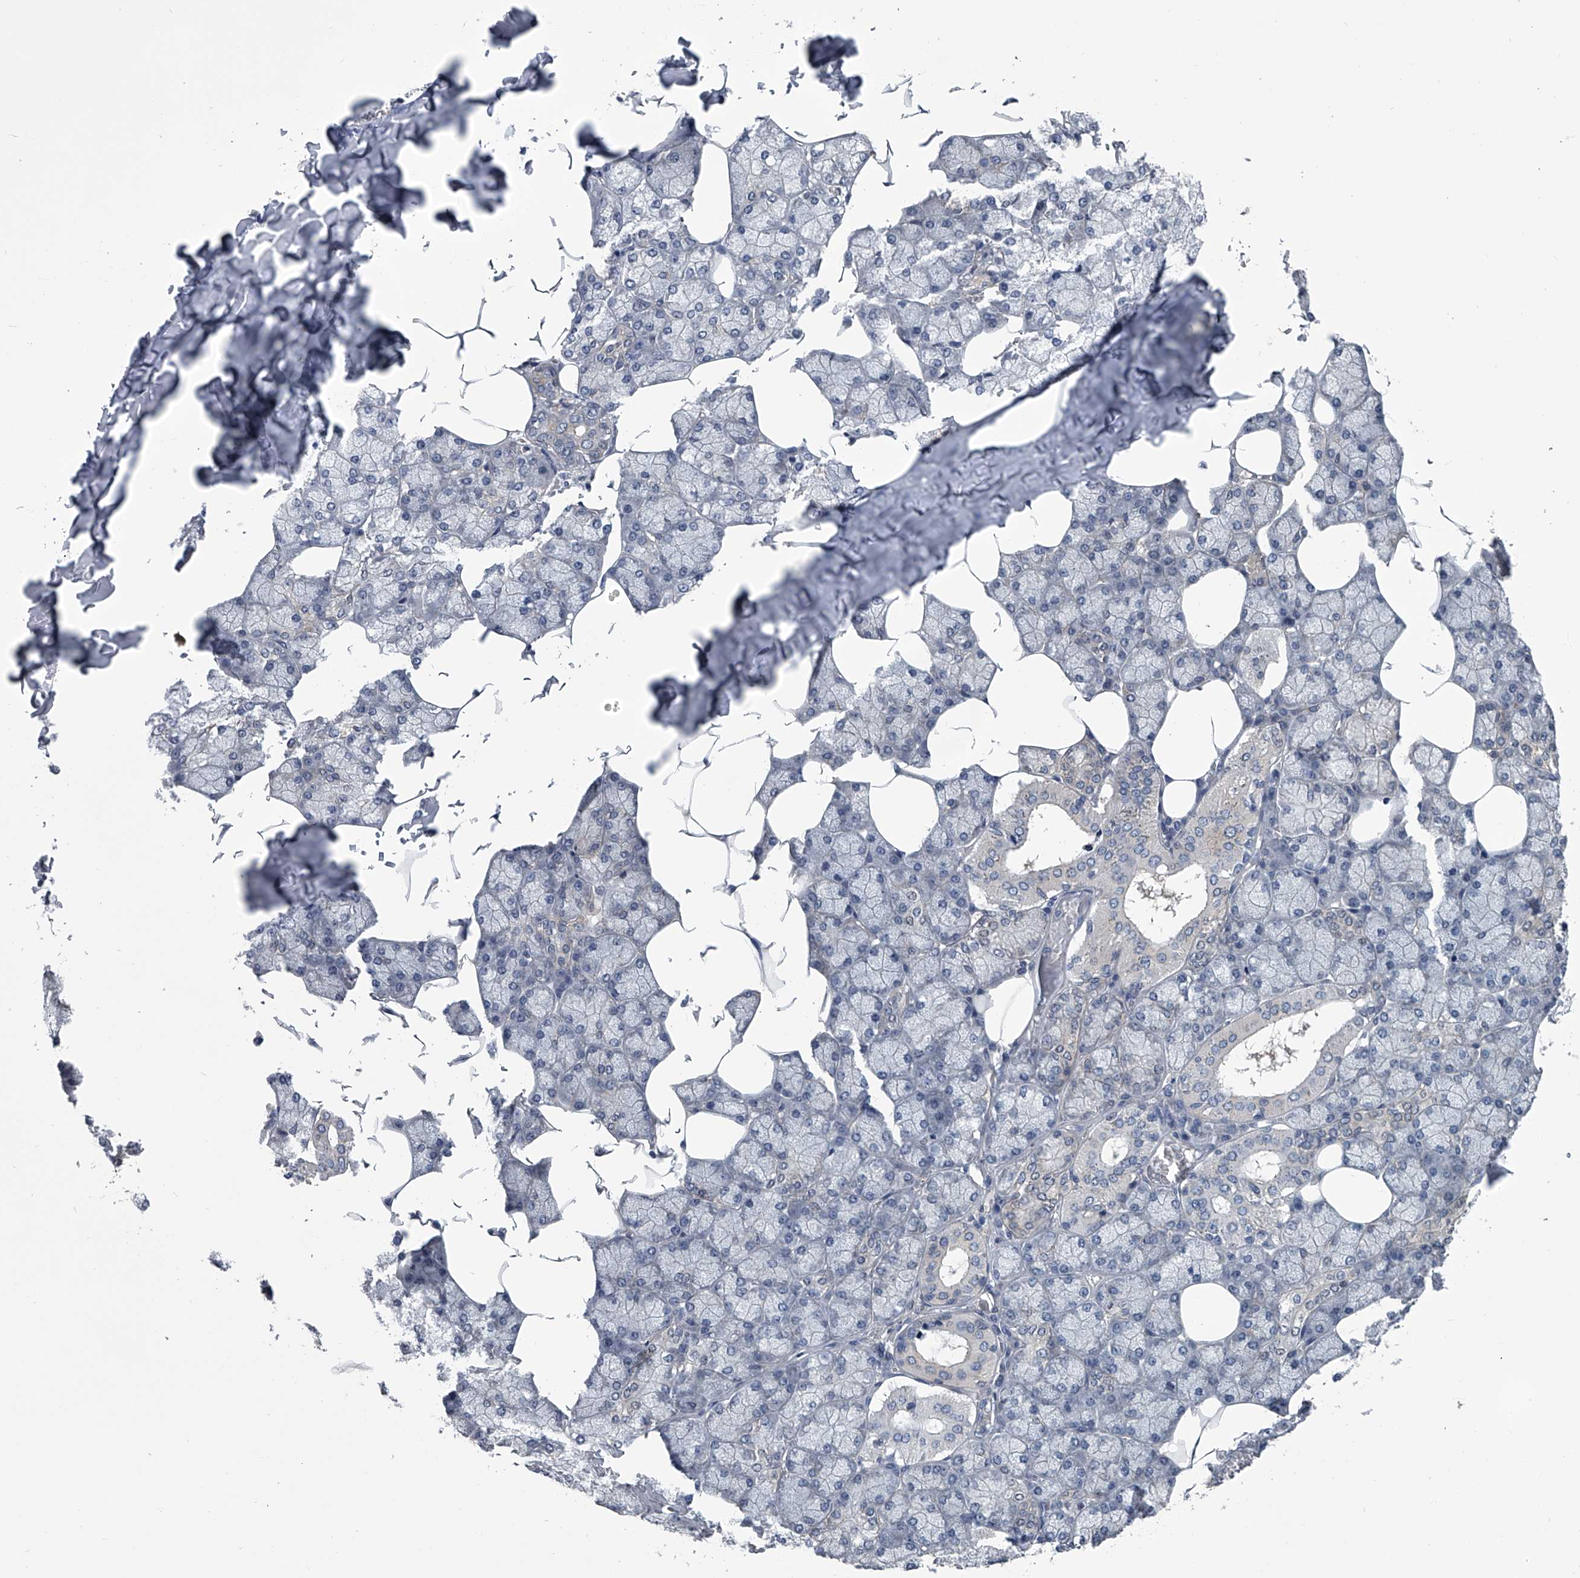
{"staining": {"intensity": "moderate", "quantity": "<25%", "location": "cytoplasmic/membranous"}, "tissue": "salivary gland", "cell_type": "Glandular cells", "image_type": "normal", "snomed": [{"axis": "morphology", "description": "Normal tissue, NOS"}, {"axis": "topography", "description": "Salivary gland"}], "caption": "Moderate cytoplasmic/membranous positivity is present in approximately <25% of glandular cells in unremarkable salivary gland.", "gene": "PPP2R5D", "patient": {"sex": "male", "age": 62}}